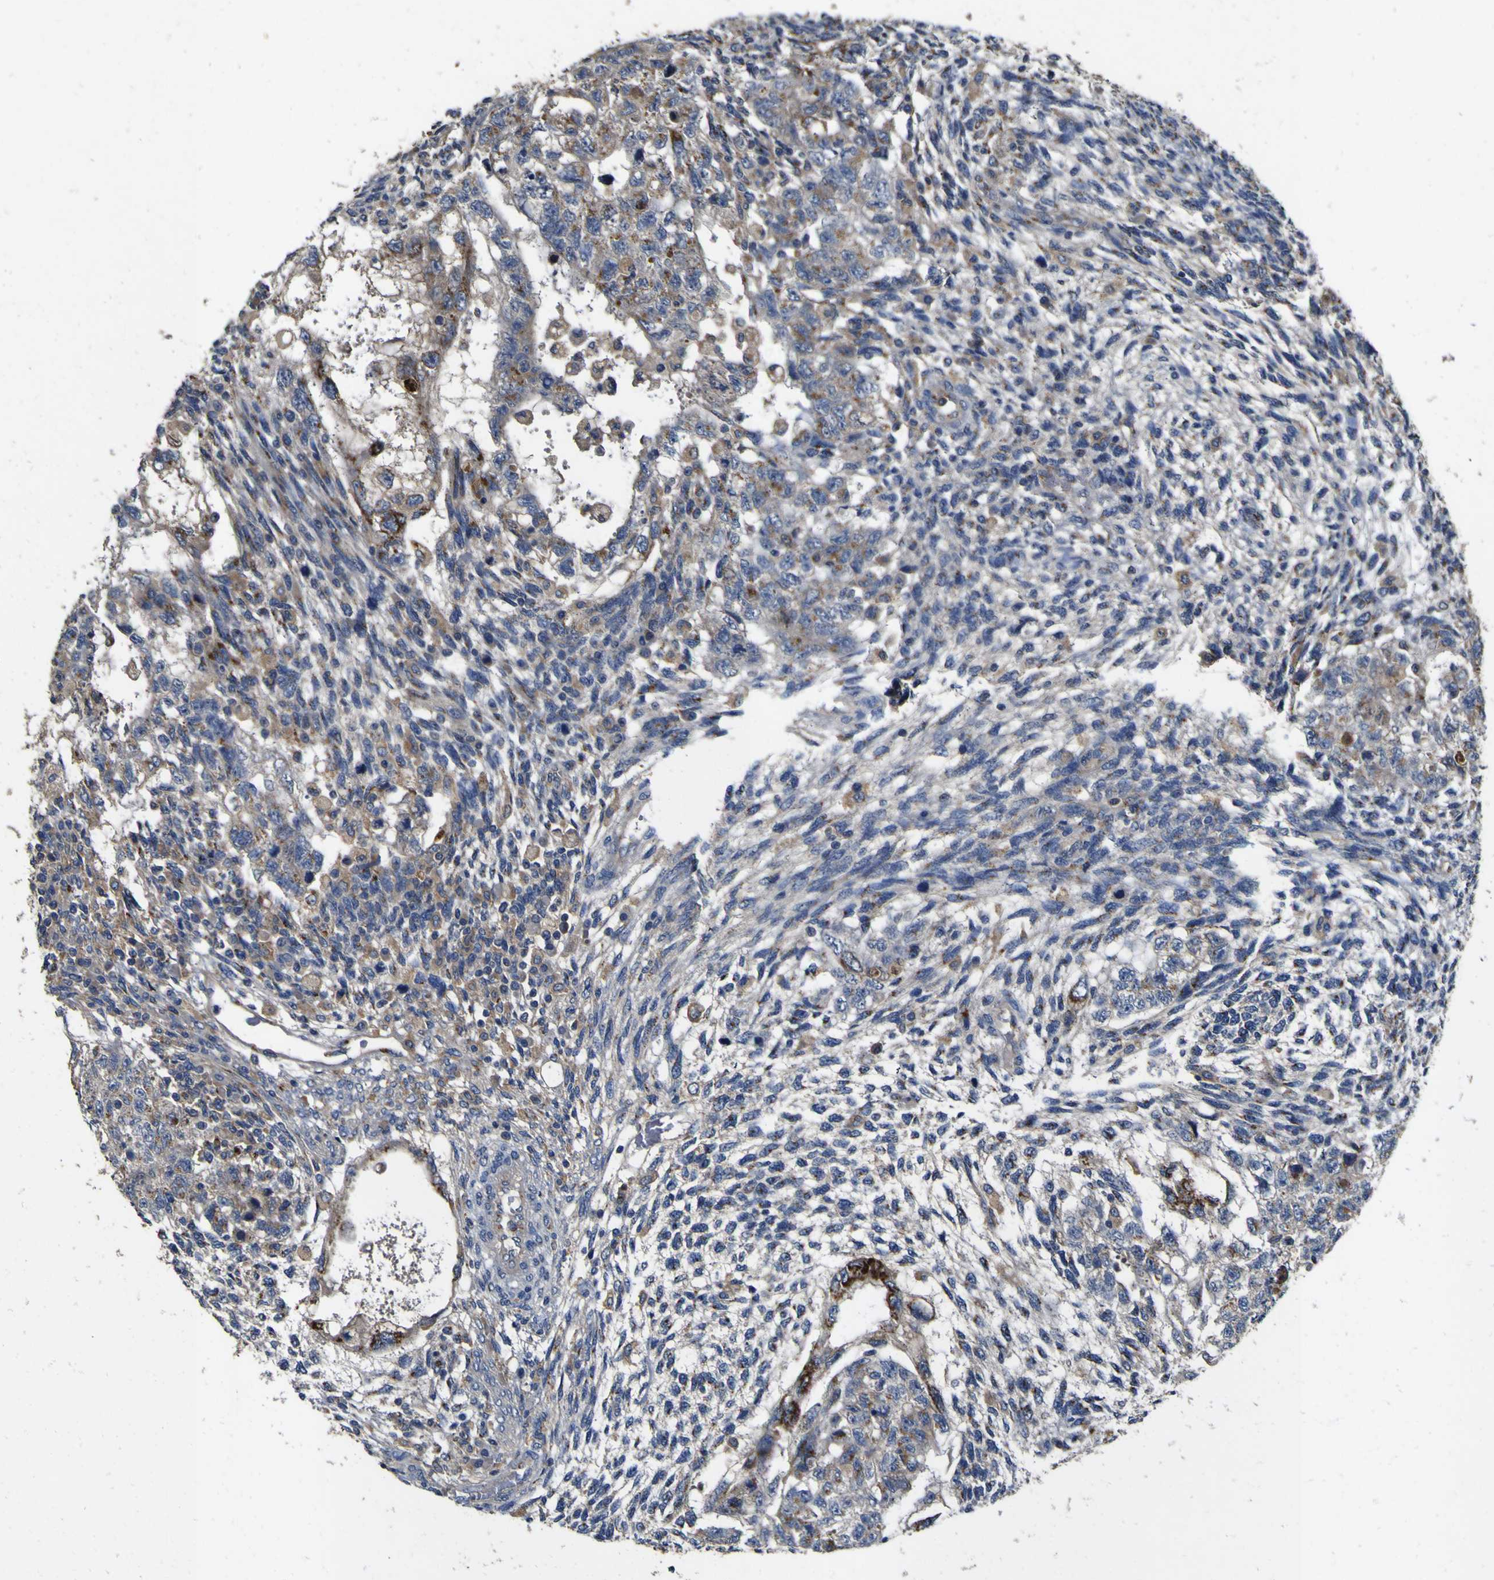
{"staining": {"intensity": "moderate", "quantity": ">75%", "location": "cytoplasmic/membranous"}, "tissue": "testis cancer", "cell_type": "Tumor cells", "image_type": "cancer", "snomed": [{"axis": "morphology", "description": "Normal tissue, NOS"}, {"axis": "morphology", "description": "Carcinoma, Embryonal, NOS"}, {"axis": "topography", "description": "Testis"}], "caption": "Brown immunohistochemical staining in testis cancer shows moderate cytoplasmic/membranous positivity in approximately >75% of tumor cells.", "gene": "COA1", "patient": {"sex": "male", "age": 36}}